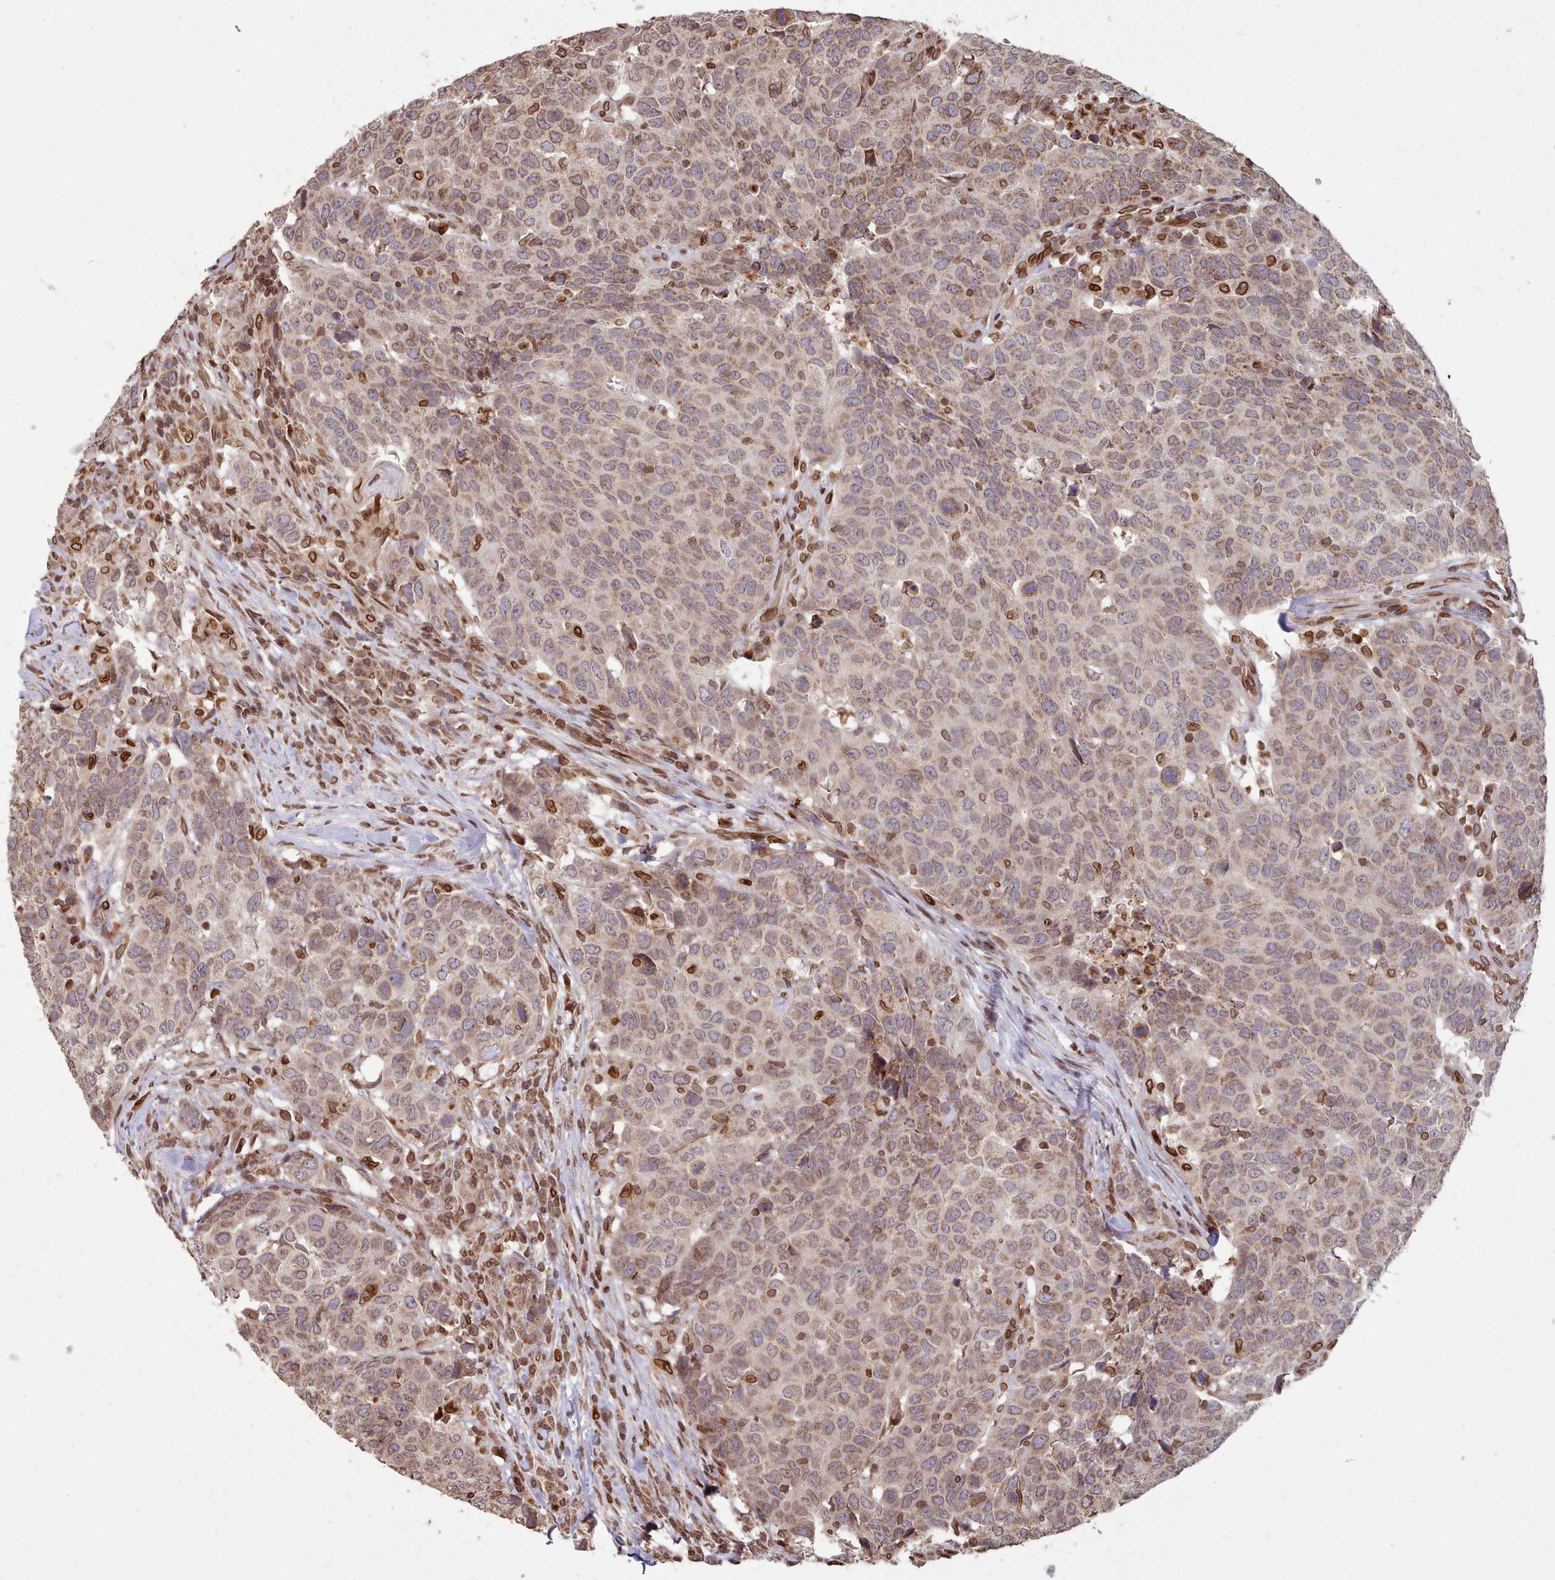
{"staining": {"intensity": "moderate", "quantity": ">75%", "location": "cytoplasmic/membranous,nuclear"}, "tissue": "head and neck cancer", "cell_type": "Tumor cells", "image_type": "cancer", "snomed": [{"axis": "morphology", "description": "Normal tissue, NOS"}, {"axis": "morphology", "description": "Squamous cell carcinoma, NOS"}, {"axis": "topography", "description": "Skeletal muscle"}, {"axis": "topography", "description": "Vascular tissue"}, {"axis": "topography", "description": "Peripheral nerve tissue"}, {"axis": "topography", "description": "Head-Neck"}], "caption": "Head and neck squamous cell carcinoma tissue demonstrates moderate cytoplasmic/membranous and nuclear positivity in about >75% of tumor cells", "gene": "TOR1AIP1", "patient": {"sex": "male", "age": 66}}